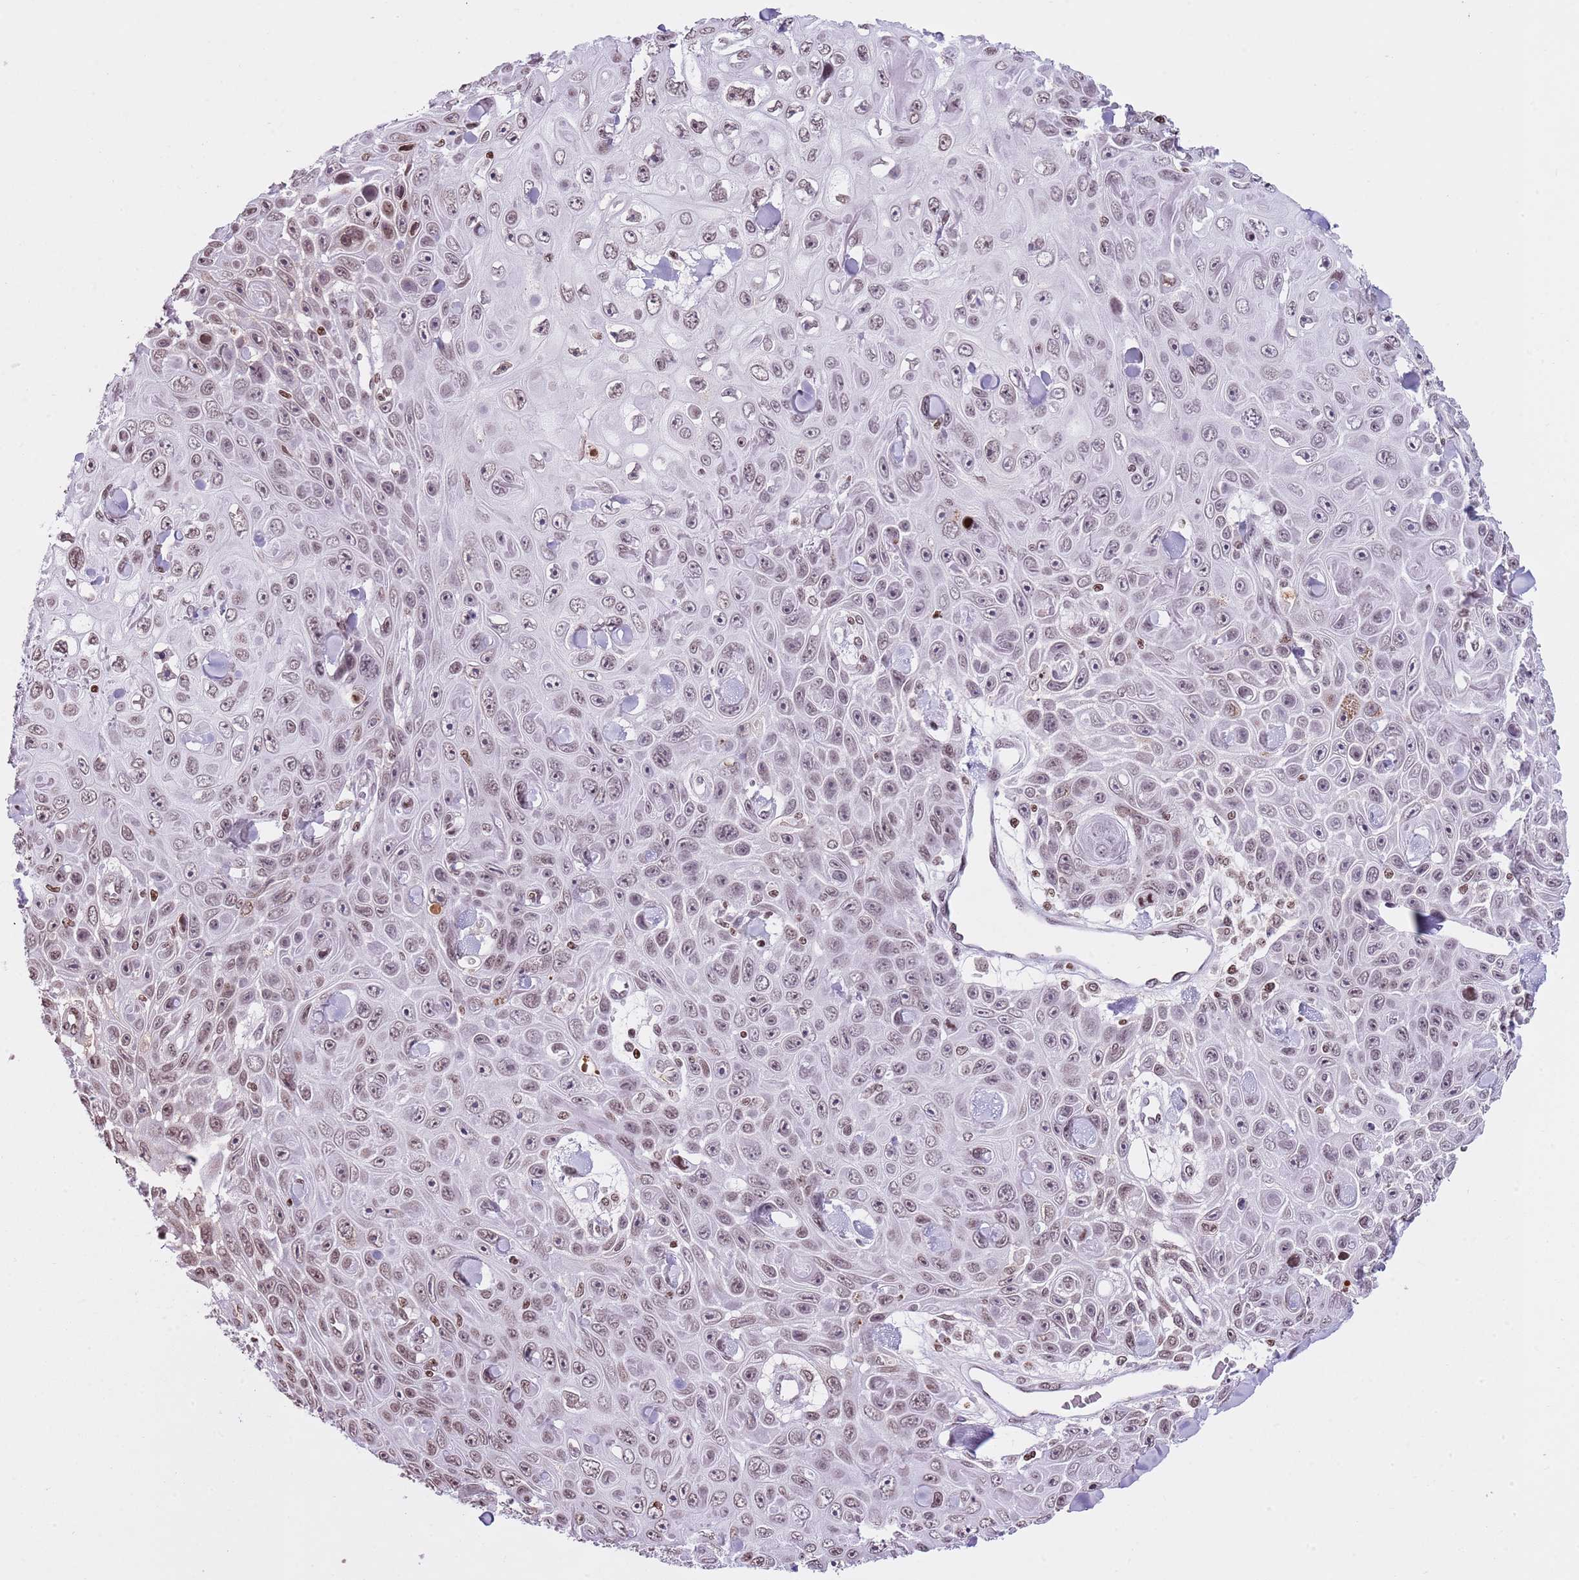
{"staining": {"intensity": "weak", "quantity": ">75%", "location": "nuclear"}, "tissue": "skin cancer", "cell_type": "Tumor cells", "image_type": "cancer", "snomed": [{"axis": "morphology", "description": "Squamous cell carcinoma, NOS"}, {"axis": "topography", "description": "Skin"}], "caption": "Protein expression analysis of human skin cancer reveals weak nuclear positivity in about >75% of tumor cells. (Brightfield microscopy of DAB IHC at high magnification).", "gene": "KPNA3", "patient": {"sex": "male", "age": 82}}